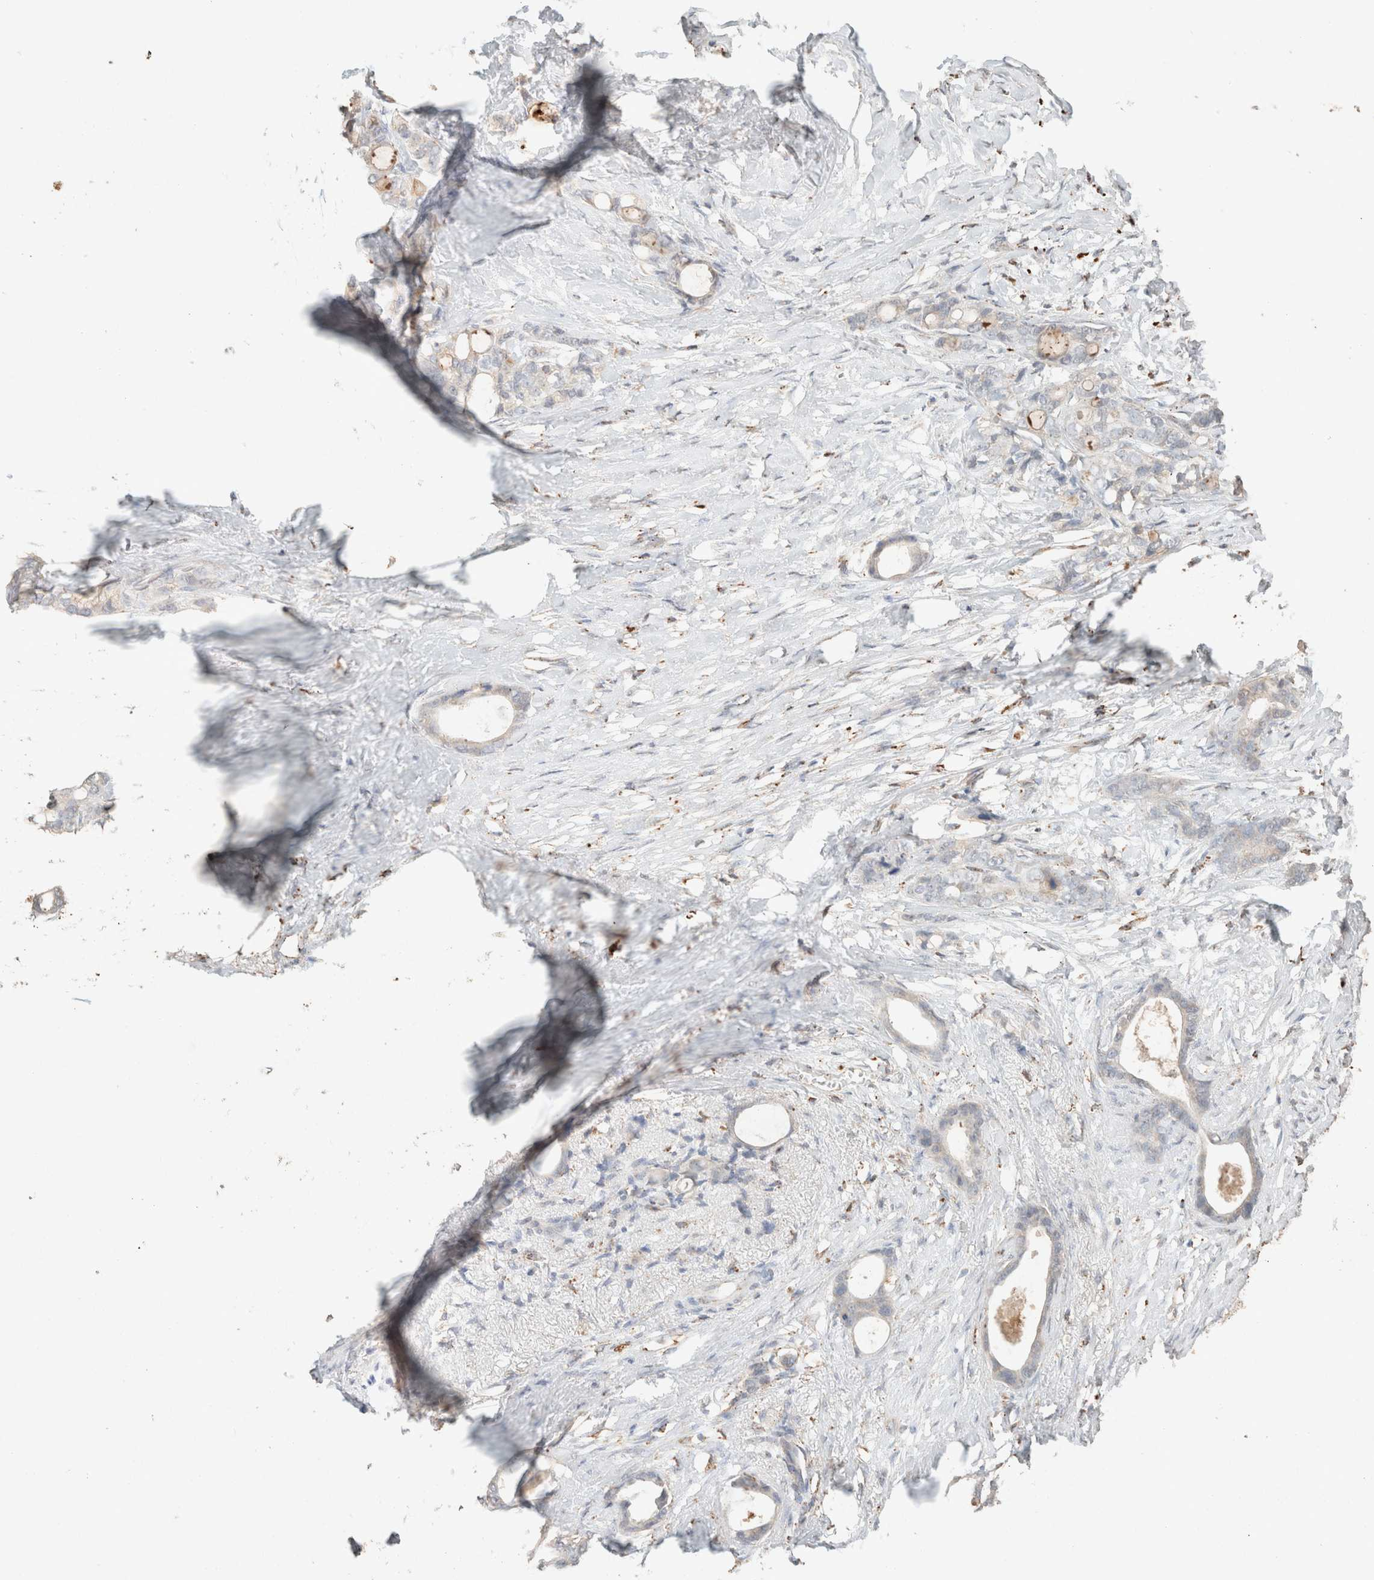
{"staining": {"intensity": "weak", "quantity": "<25%", "location": "cytoplasmic/membranous"}, "tissue": "stomach cancer", "cell_type": "Tumor cells", "image_type": "cancer", "snomed": [{"axis": "morphology", "description": "Adenocarcinoma, NOS"}, {"axis": "topography", "description": "Stomach"}], "caption": "Immunohistochemistry (IHC) of human stomach adenocarcinoma demonstrates no staining in tumor cells.", "gene": "CTSC", "patient": {"sex": "female", "age": 75}}